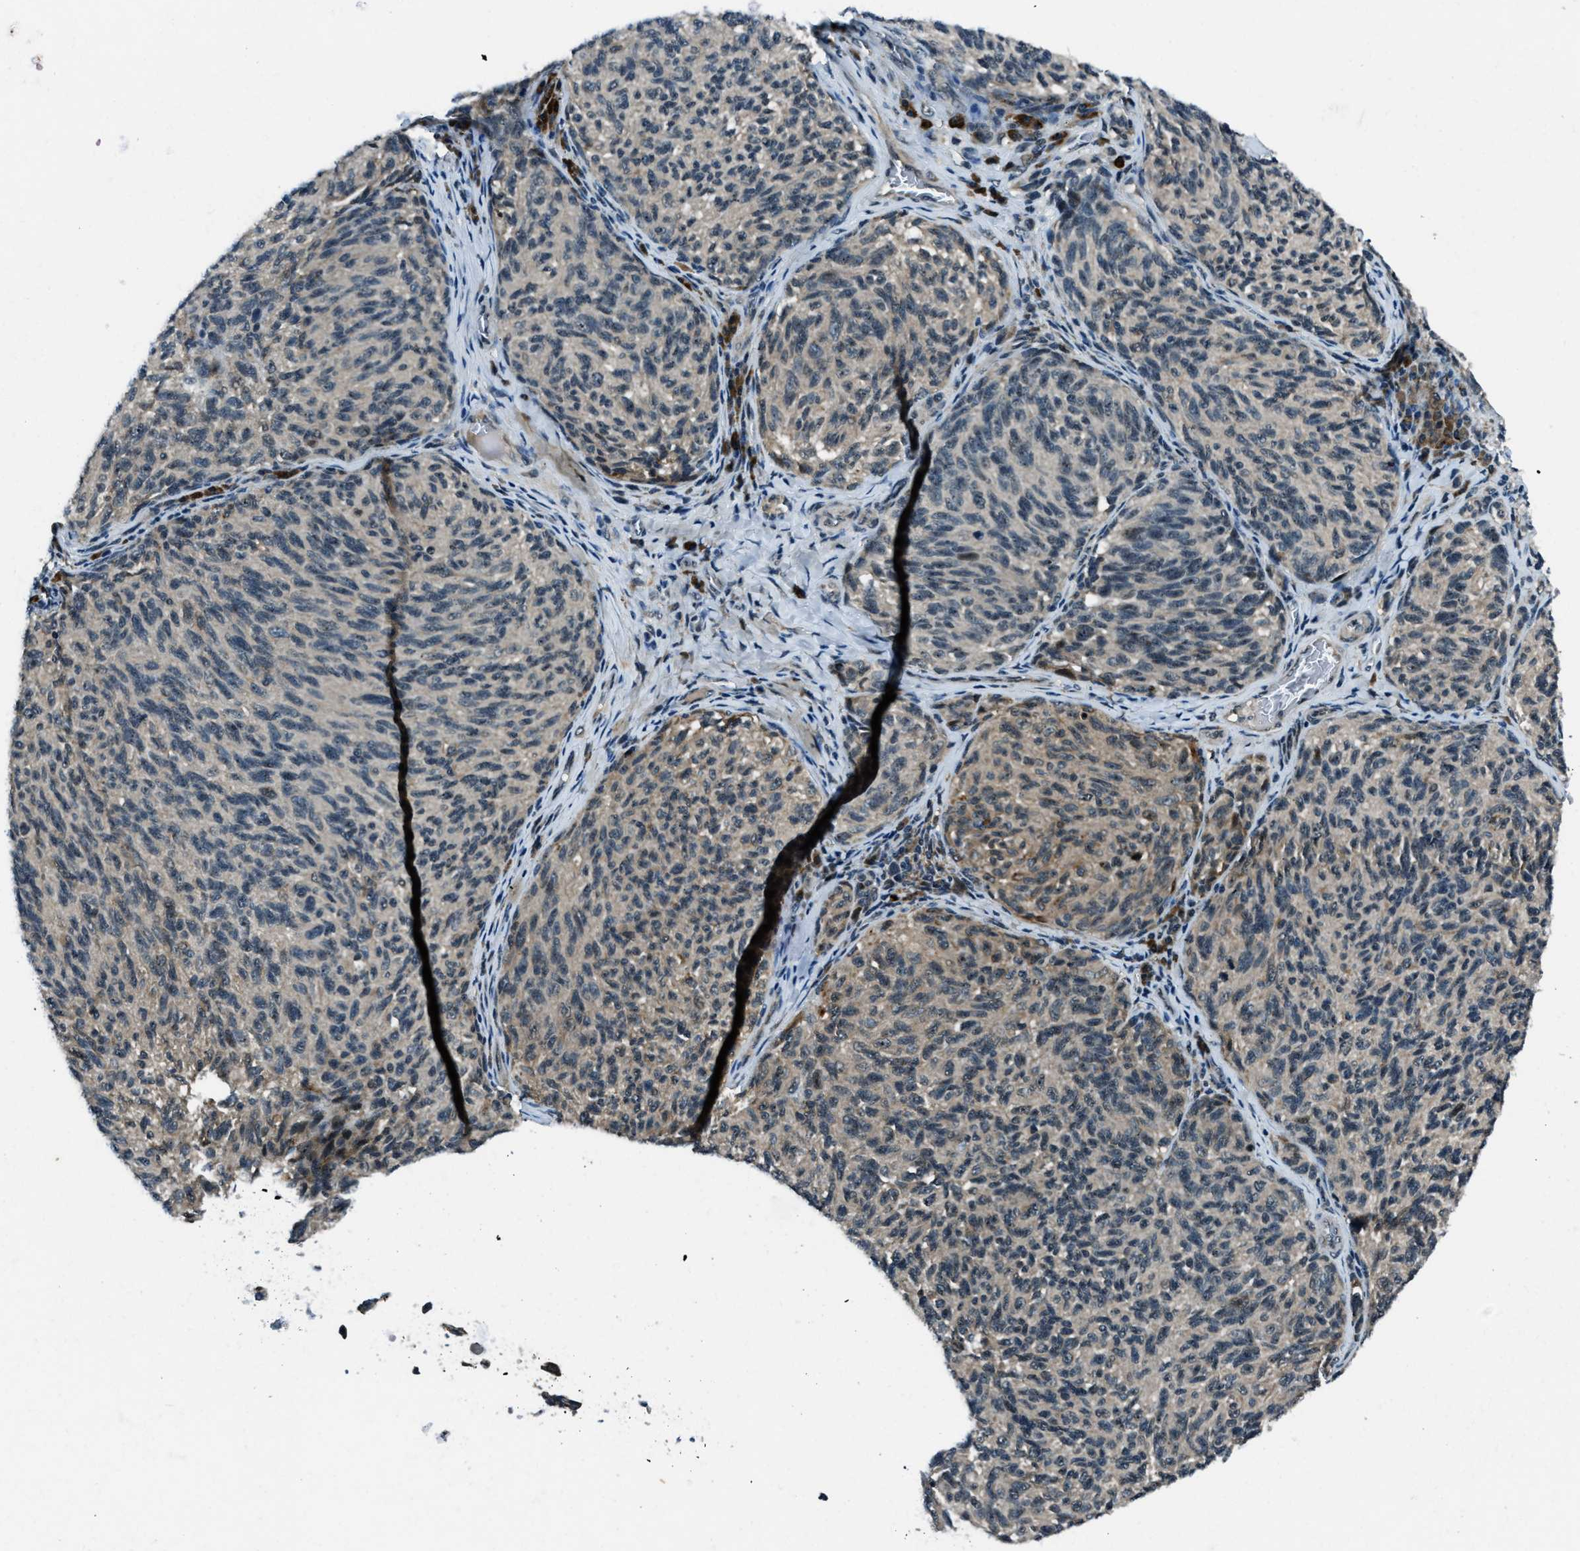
{"staining": {"intensity": "weak", "quantity": "25%-75%", "location": "cytoplasmic/membranous"}, "tissue": "melanoma", "cell_type": "Tumor cells", "image_type": "cancer", "snomed": [{"axis": "morphology", "description": "Malignant melanoma, NOS"}, {"axis": "topography", "description": "Skin"}], "caption": "Immunohistochemistry (IHC) (DAB (3,3'-diaminobenzidine)) staining of malignant melanoma exhibits weak cytoplasmic/membranous protein positivity in about 25%-75% of tumor cells.", "gene": "ACTL9", "patient": {"sex": "female", "age": 73}}